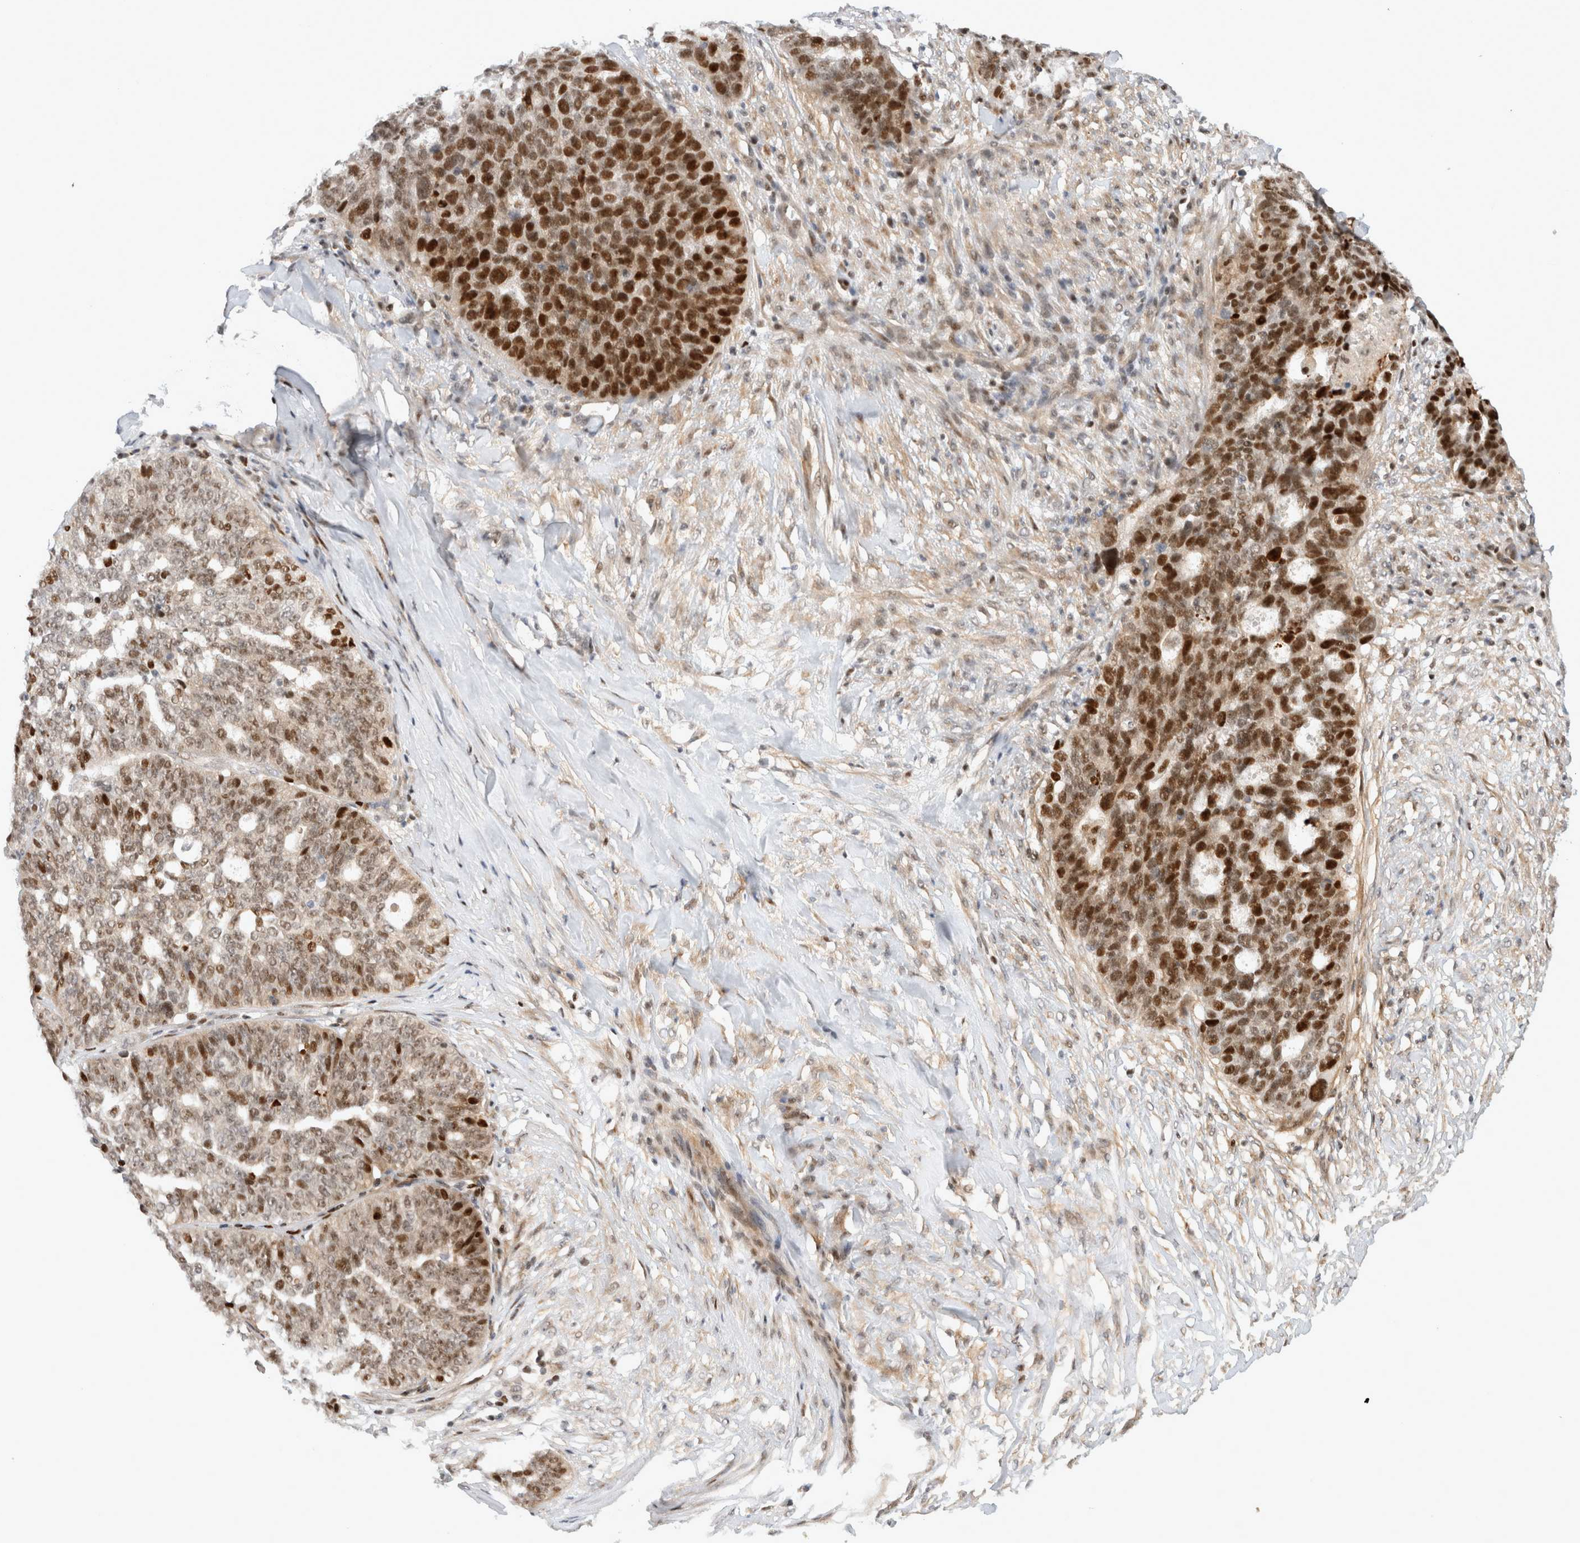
{"staining": {"intensity": "strong", "quantity": ">75%", "location": "nuclear"}, "tissue": "ovarian cancer", "cell_type": "Tumor cells", "image_type": "cancer", "snomed": [{"axis": "morphology", "description": "Cystadenocarcinoma, serous, NOS"}, {"axis": "topography", "description": "Ovary"}], "caption": "Immunohistochemistry of human ovarian serous cystadenocarcinoma exhibits high levels of strong nuclear staining in about >75% of tumor cells. Using DAB (brown) and hematoxylin (blue) stains, captured at high magnification using brightfield microscopy.", "gene": "TCF4", "patient": {"sex": "female", "age": 59}}